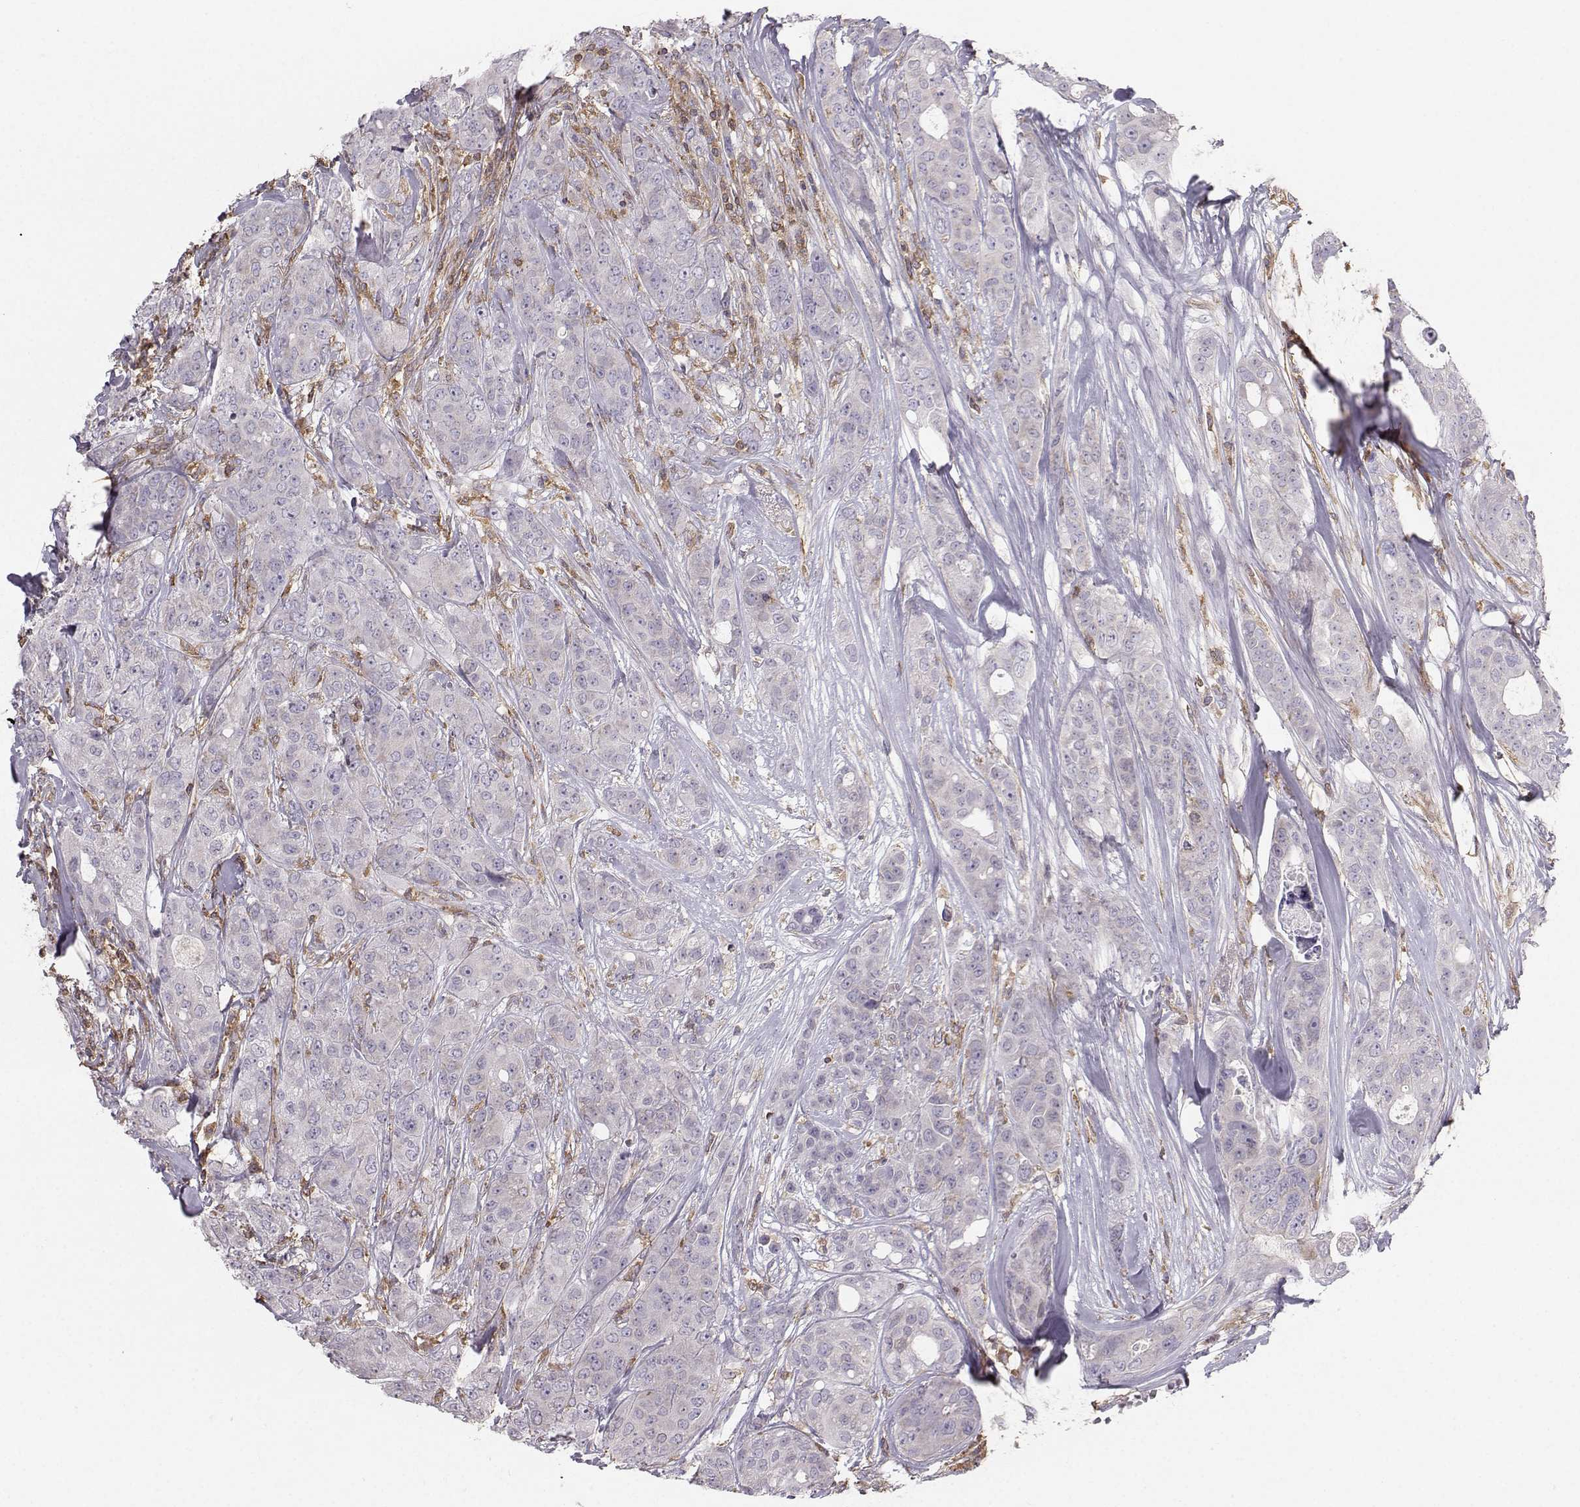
{"staining": {"intensity": "negative", "quantity": "none", "location": "none"}, "tissue": "breast cancer", "cell_type": "Tumor cells", "image_type": "cancer", "snomed": [{"axis": "morphology", "description": "Duct carcinoma"}, {"axis": "topography", "description": "Breast"}], "caption": "This is an immunohistochemistry photomicrograph of human infiltrating ductal carcinoma (breast). There is no staining in tumor cells.", "gene": "ZBTB32", "patient": {"sex": "female", "age": 43}}